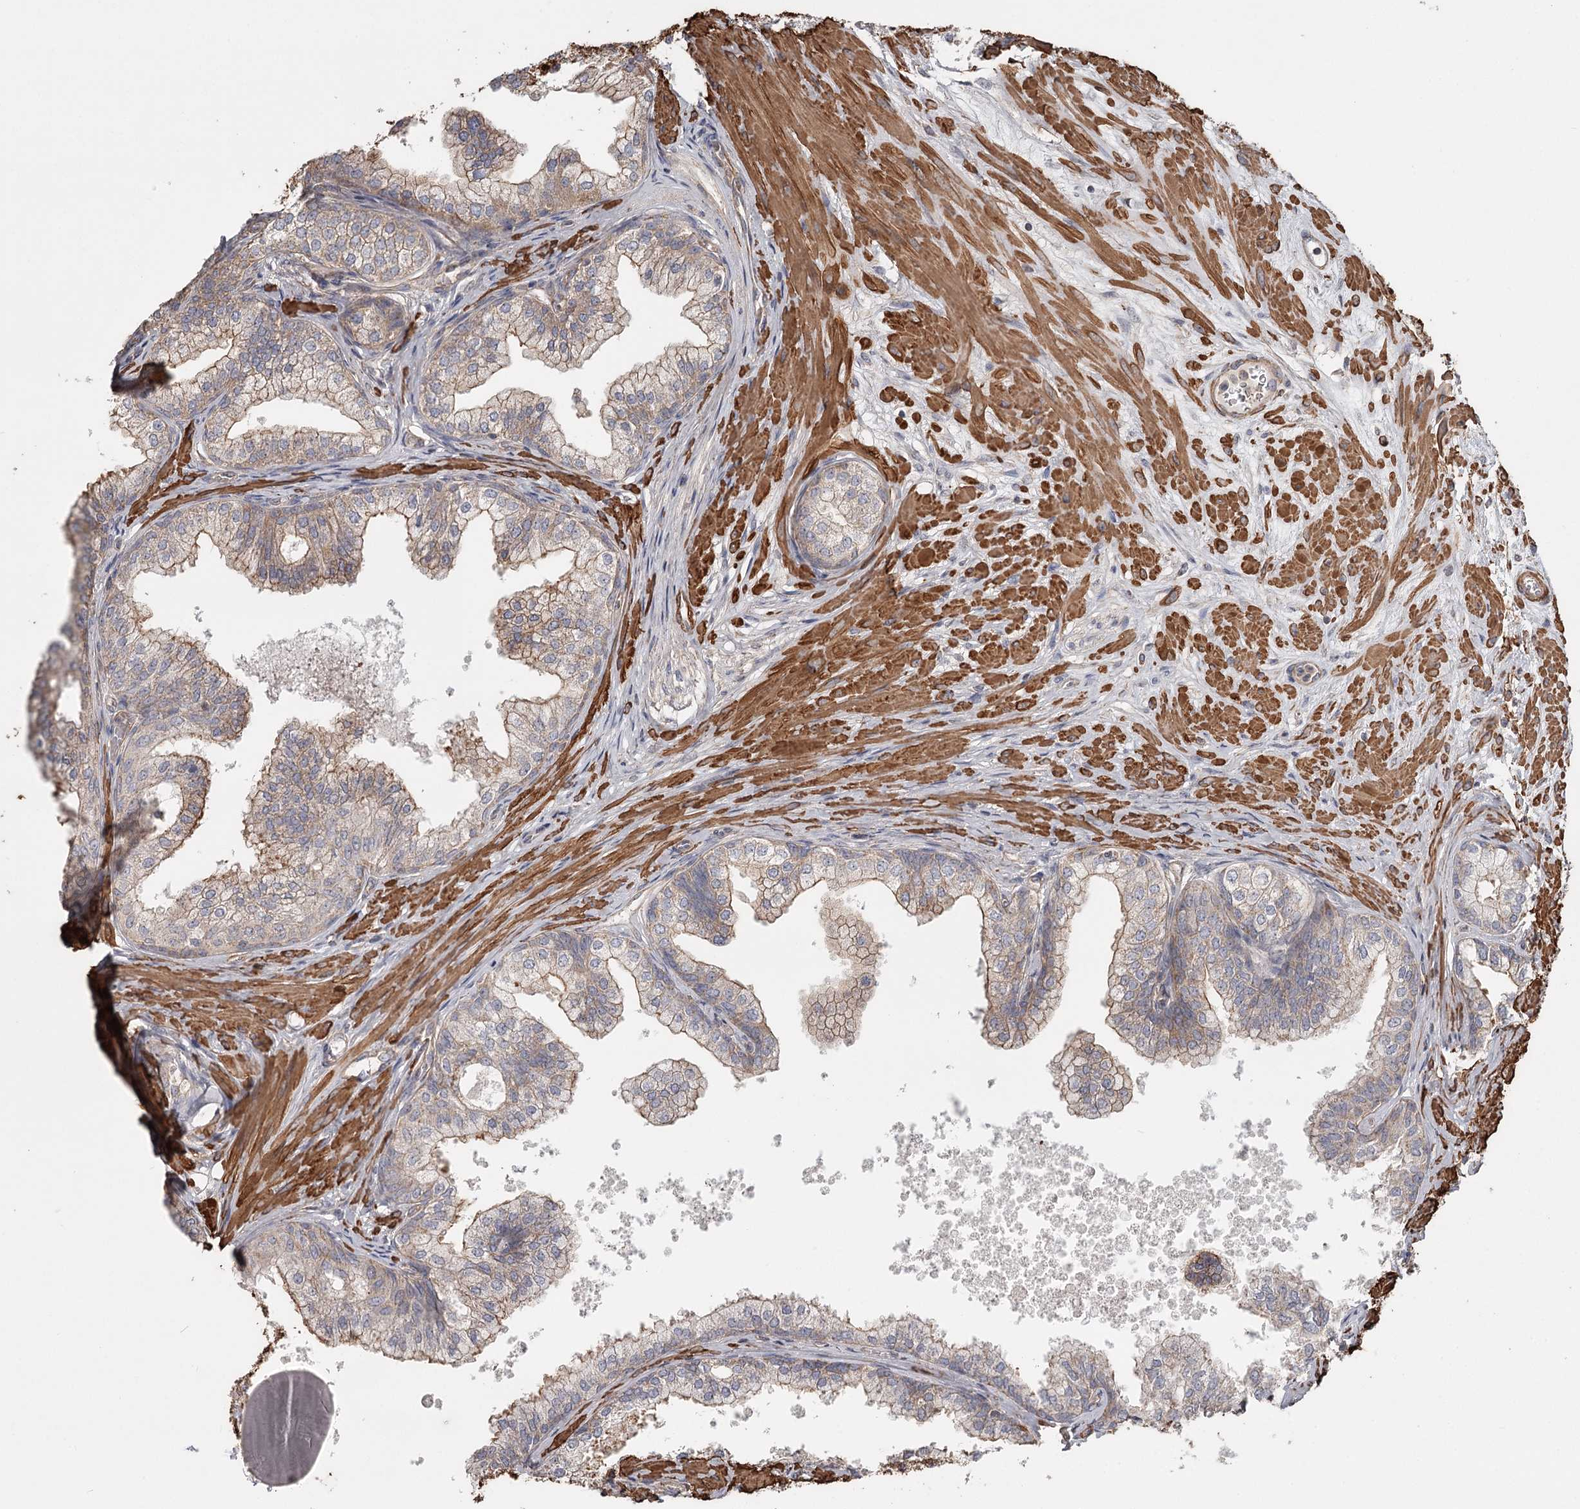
{"staining": {"intensity": "weak", "quantity": ">75%", "location": "cytoplasmic/membranous"}, "tissue": "prostate", "cell_type": "Glandular cells", "image_type": "normal", "snomed": [{"axis": "morphology", "description": "Normal tissue, NOS"}, {"axis": "topography", "description": "Prostate"}], "caption": "There is low levels of weak cytoplasmic/membranous positivity in glandular cells of normal prostate, as demonstrated by immunohistochemical staining (brown color).", "gene": "DHRS9", "patient": {"sex": "male", "age": 60}}